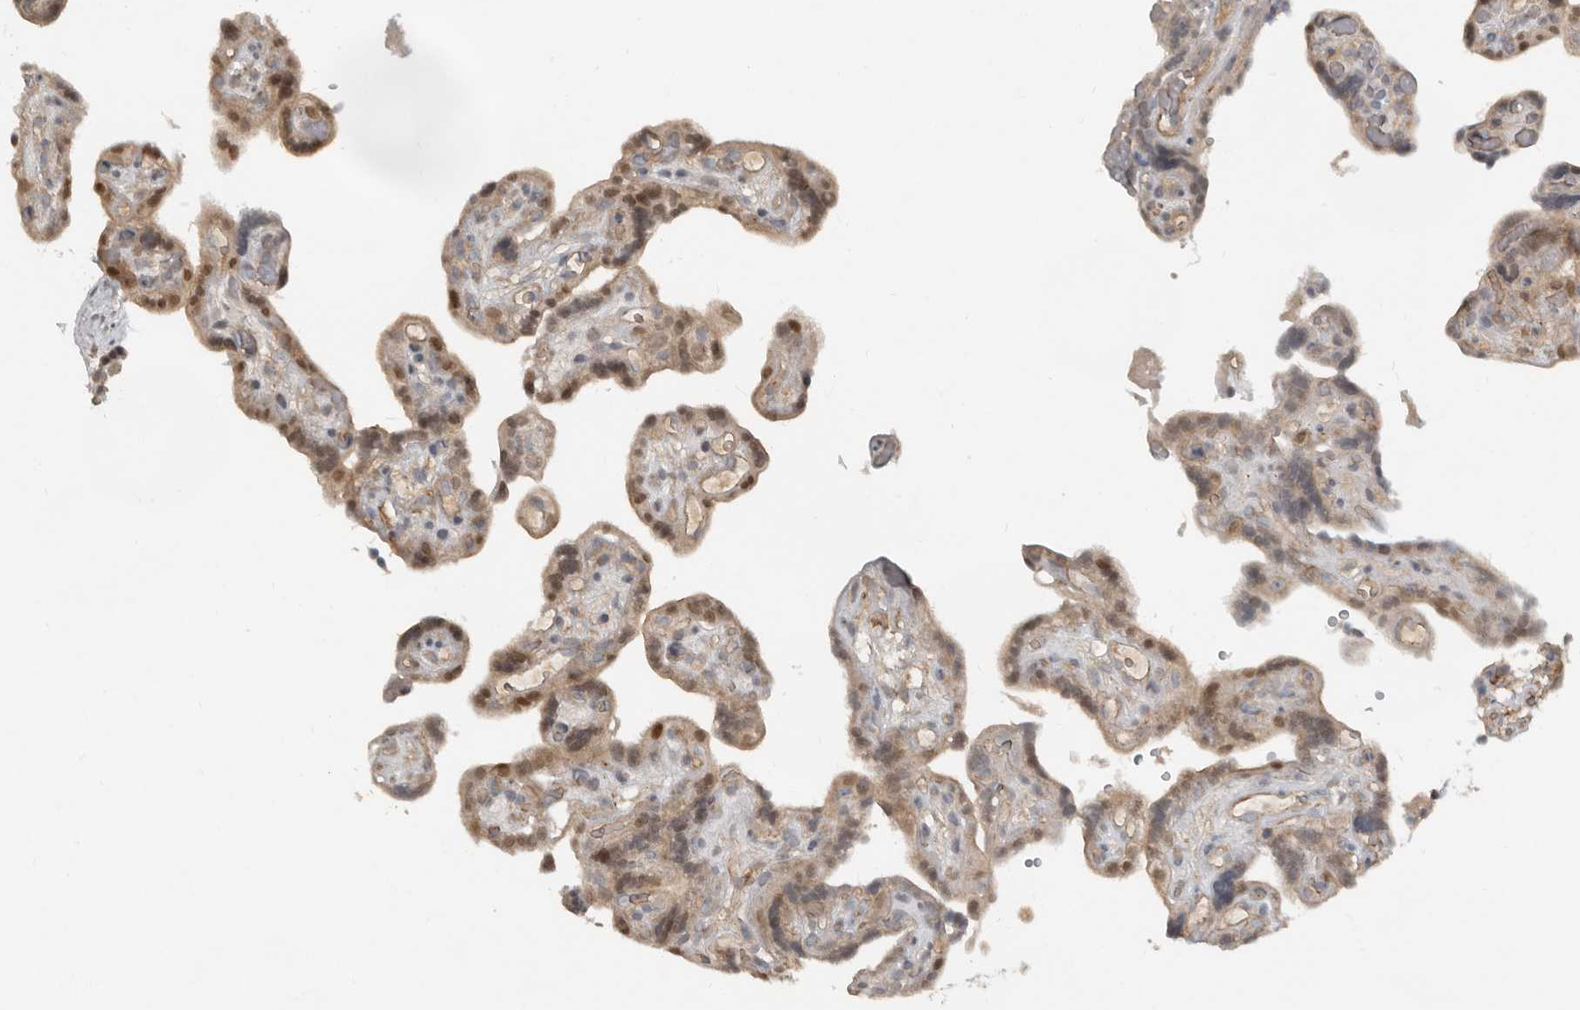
{"staining": {"intensity": "weak", "quantity": "25%-75%", "location": "cytoplasmic/membranous,nuclear"}, "tissue": "placenta", "cell_type": "Decidual cells", "image_type": "normal", "snomed": [{"axis": "morphology", "description": "Normal tissue, NOS"}, {"axis": "topography", "description": "Placenta"}], "caption": "Decidual cells demonstrate low levels of weak cytoplasmic/membranous,nuclear staining in approximately 25%-75% of cells in benign human placenta.", "gene": "TEAD3", "patient": {"sex": "female", "age": 30}}